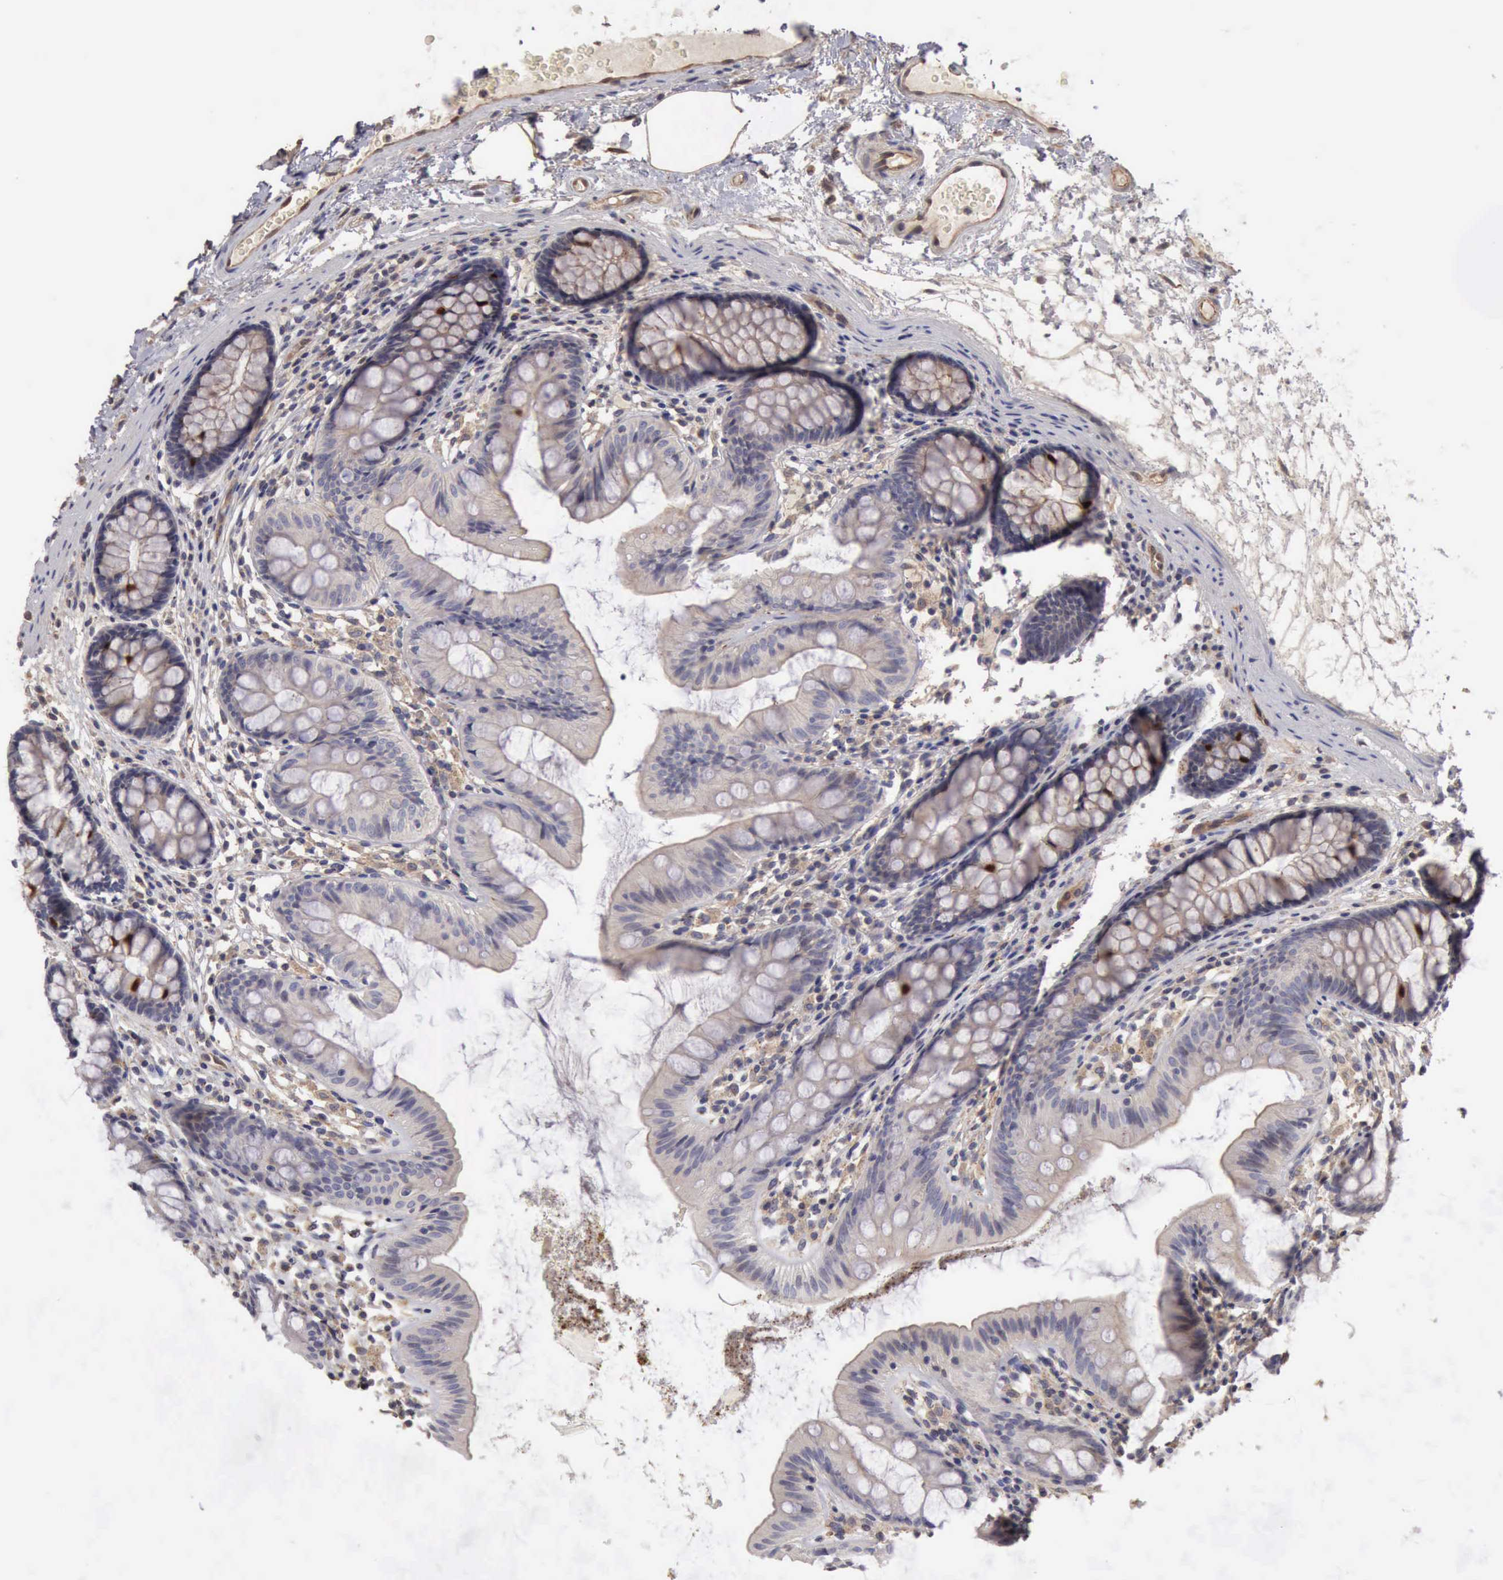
{"staining": {"intensity": "moderate", "quantity": ">75%", "location": "cytoplasmic/membranous,nuclear"}, "tissue": "colon", "cell_type": "Endothelial cells", "image_type": "normal", "snomed": [{"axis": "morphology", "description": "Normal tissue, NOS"}, {"axis": "topography", "description": "Colon"}], "caption": "Immunohistochemistry micrograph of benign colon: human colon stained using immunohistochemistry (IHC) shows medium levels of moderate protein expression localized specifically in the cytoplasmic/membranous,nuclear of endothelial cells, appearing as a cytoplasmic/membranous,nuclear brown color.", "gene": "BMX", "patient": {"sex": "female", "age": 52}}